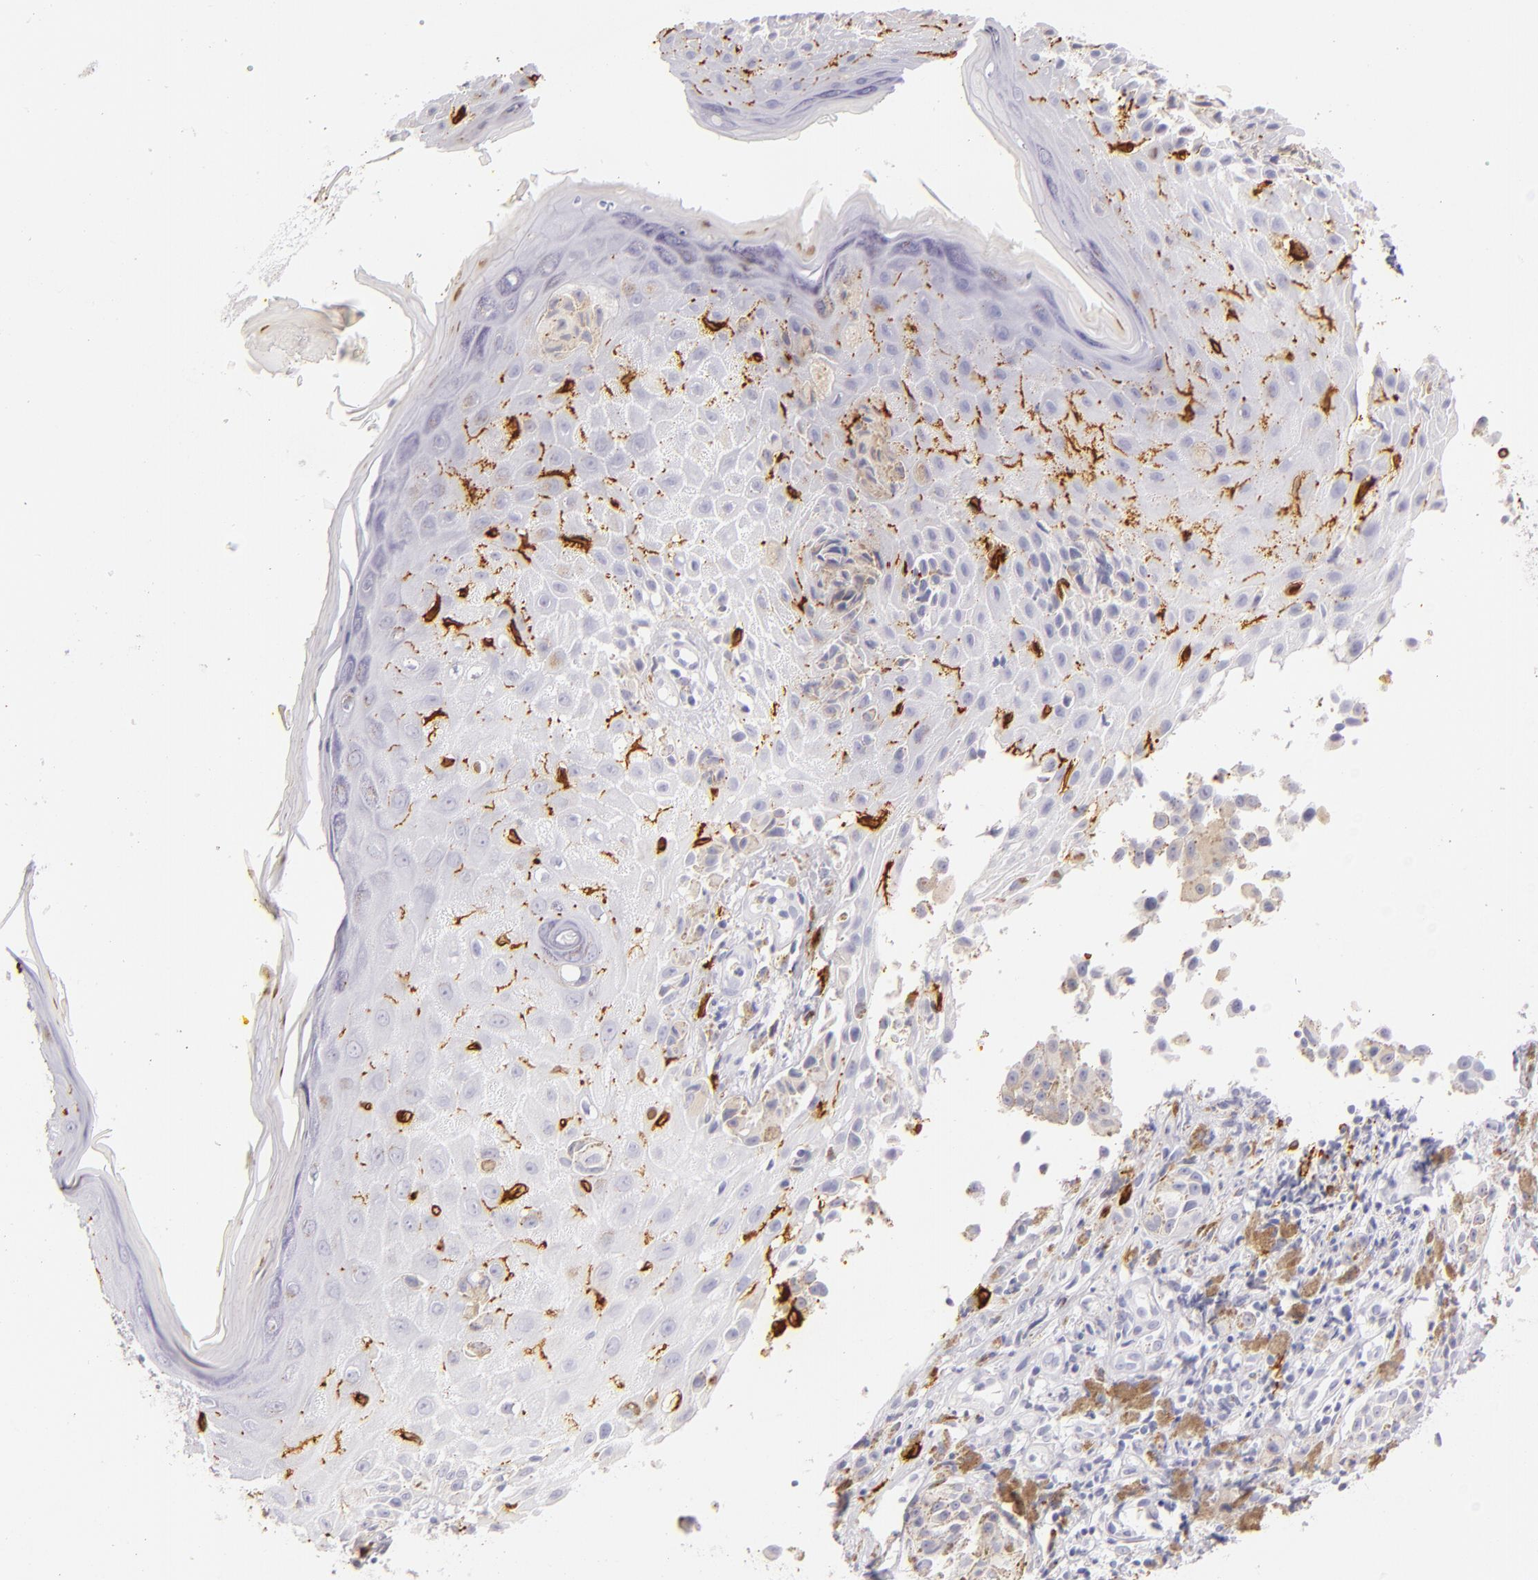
{"staining": {"intensity": "negative", "quantity": "none", "location": "none"}, "tissue": "melanoma", "cell_type": "Tumor cells", "image_type": "cancer", "snomed": [{"axis": "morphology", "description": "Malignant melanoma, NOS"}, {"axis": "topography", "description": "Skin"}], "caption": "Protein analysis of melanoma shows no significant expression in tumor cells.", "gene": "CD207", "patient": {"sex": "male", "age": 36}}